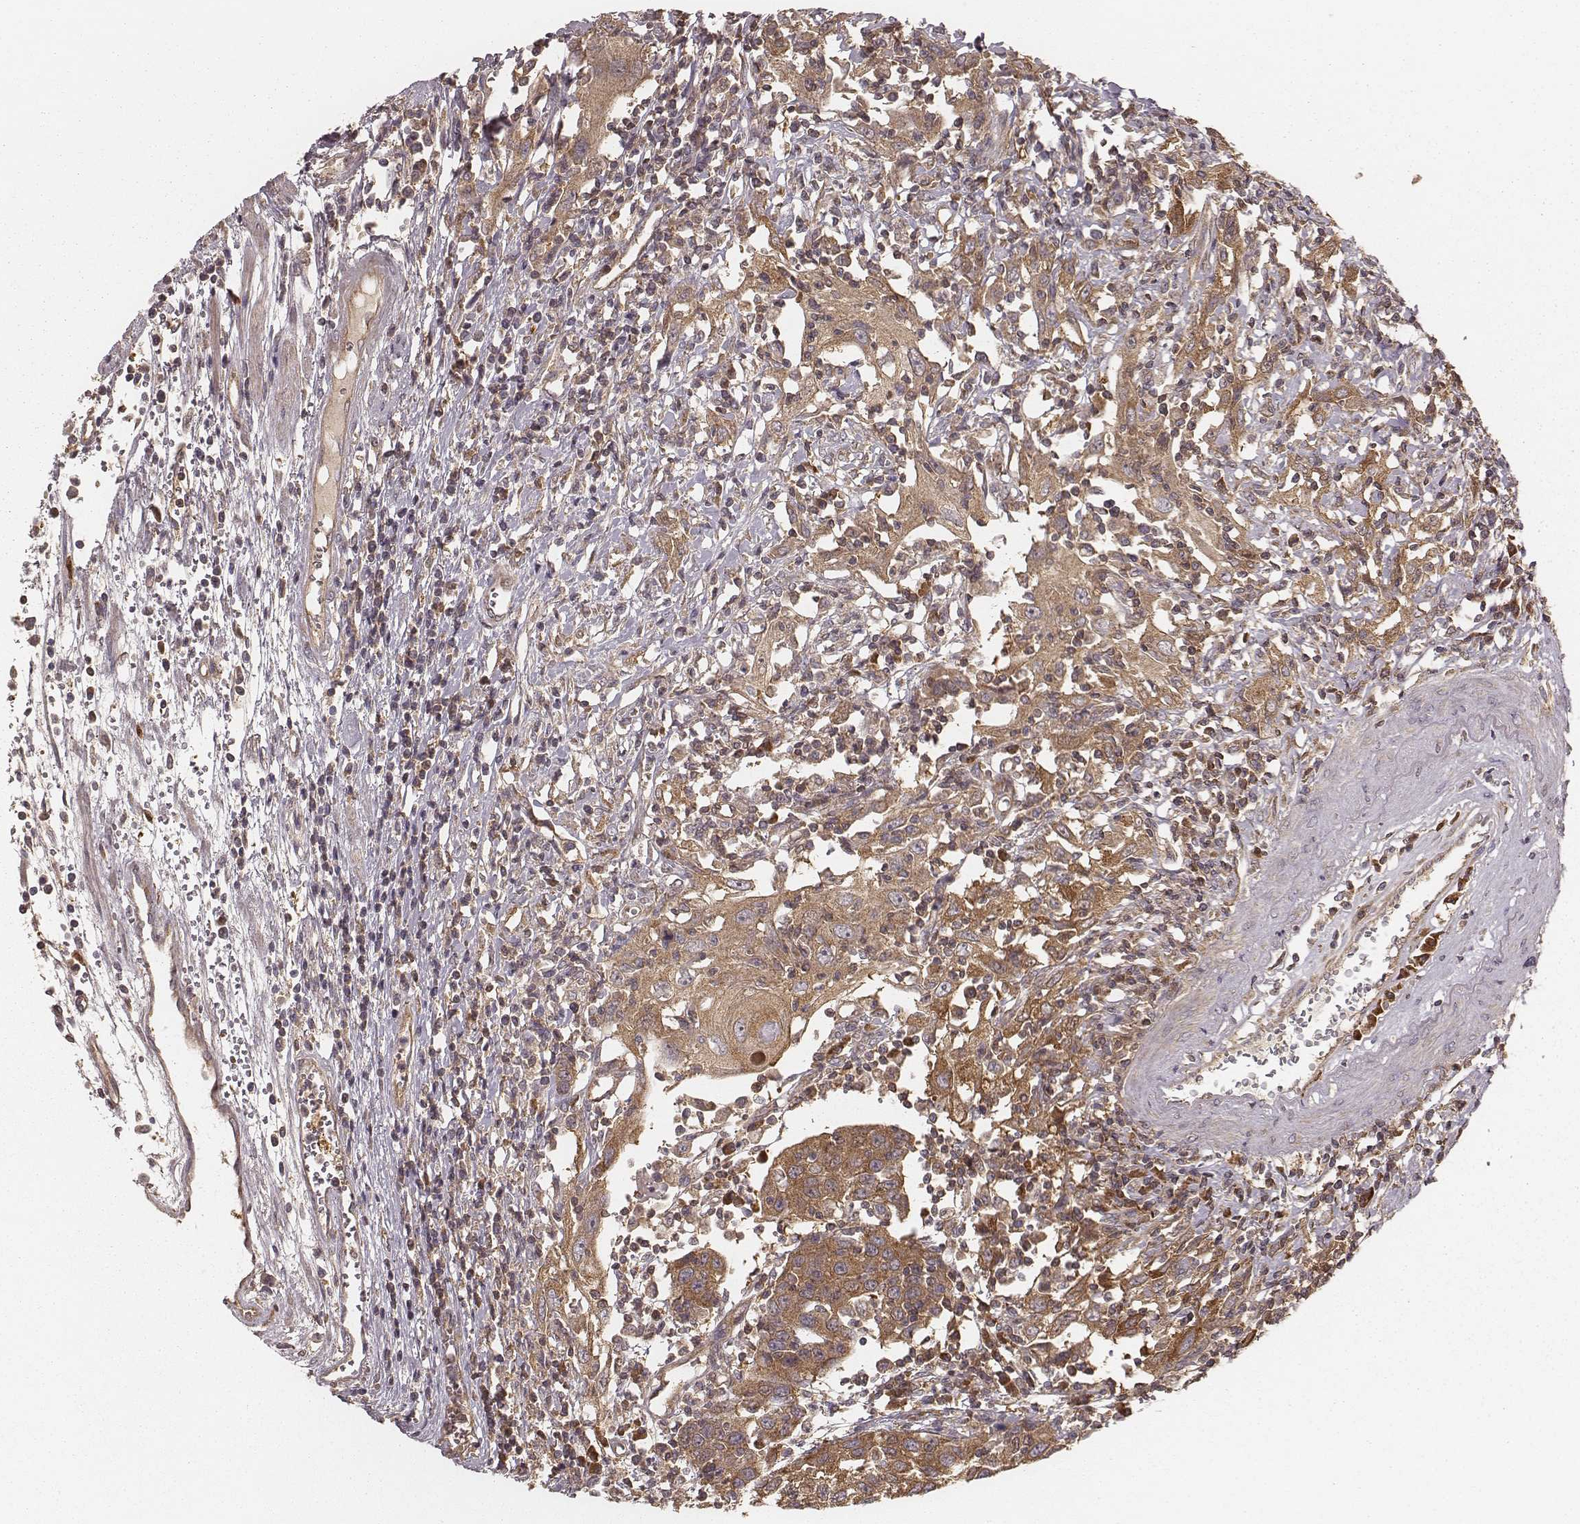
{"staining": {"intensity": "moderate", "quantity": ">75%", "location": "cytoplasmic/membranous"}, "tissue": "urothelial cancer", "cell_type": "Tumor cells", "image_type": "cancer", "snomed": [{"axis": "morphology", "description": "Urothelial carcinoma, High grade"}, {"axis": "topography", "description": "Urinary bladder"}], "caption": "DAB (3,3'-diaminobenzidine) immunohistochemical staining of human urothelial carcinoma (high-grade) reveals moderate cytoplasmic/membranous protein positivity in about >75% of tumor cells.", "gene": "CARS1", "patient": {"sex": "female", "age": 85}}